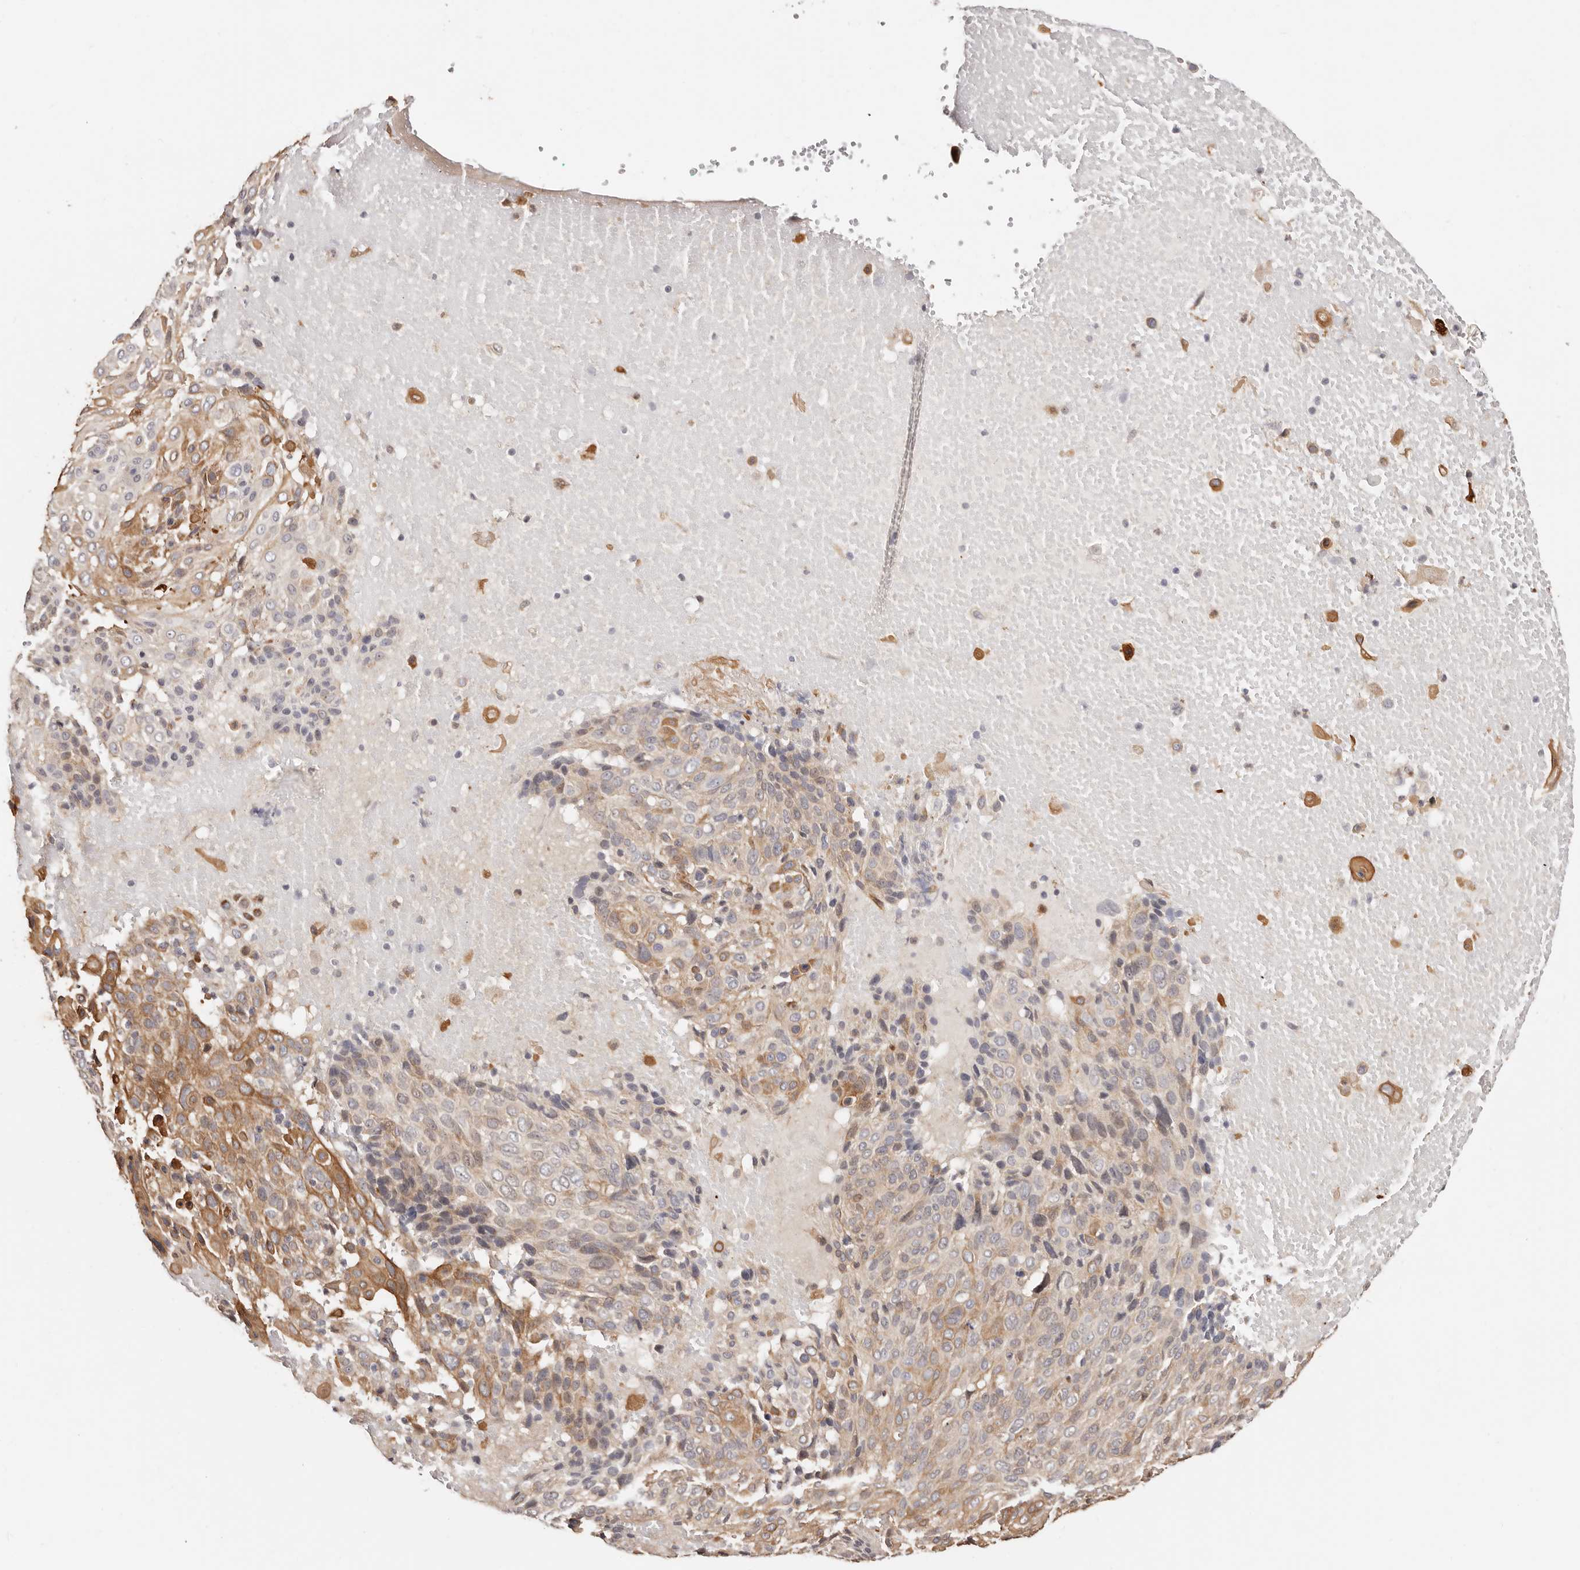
{"staining": {"intensity": "moderate", "quantity": "25%-75%", "location": "cytoplasmic/membranous"}, "tissue": "cervical cancer", "cell_type": "Tumor cells", "image_type": "cancer", "snomed": [{"axis": "morphology", "description": "Squamous cell carcinoma, NOS"}, {"axis": "topography", "description": "Cervix"}], "caption": "Protein positivity by IHC exhibits moderate cytoplasmic/membranous positivity in approximately 25%-75% of tumor cells in squamous cell carcinoma (cervical). (brown staining indicates protein expression, while blue staining denotes nuclei).", "gene": "BCL2L15", "patient": {"sex": "female", "age": 74}}